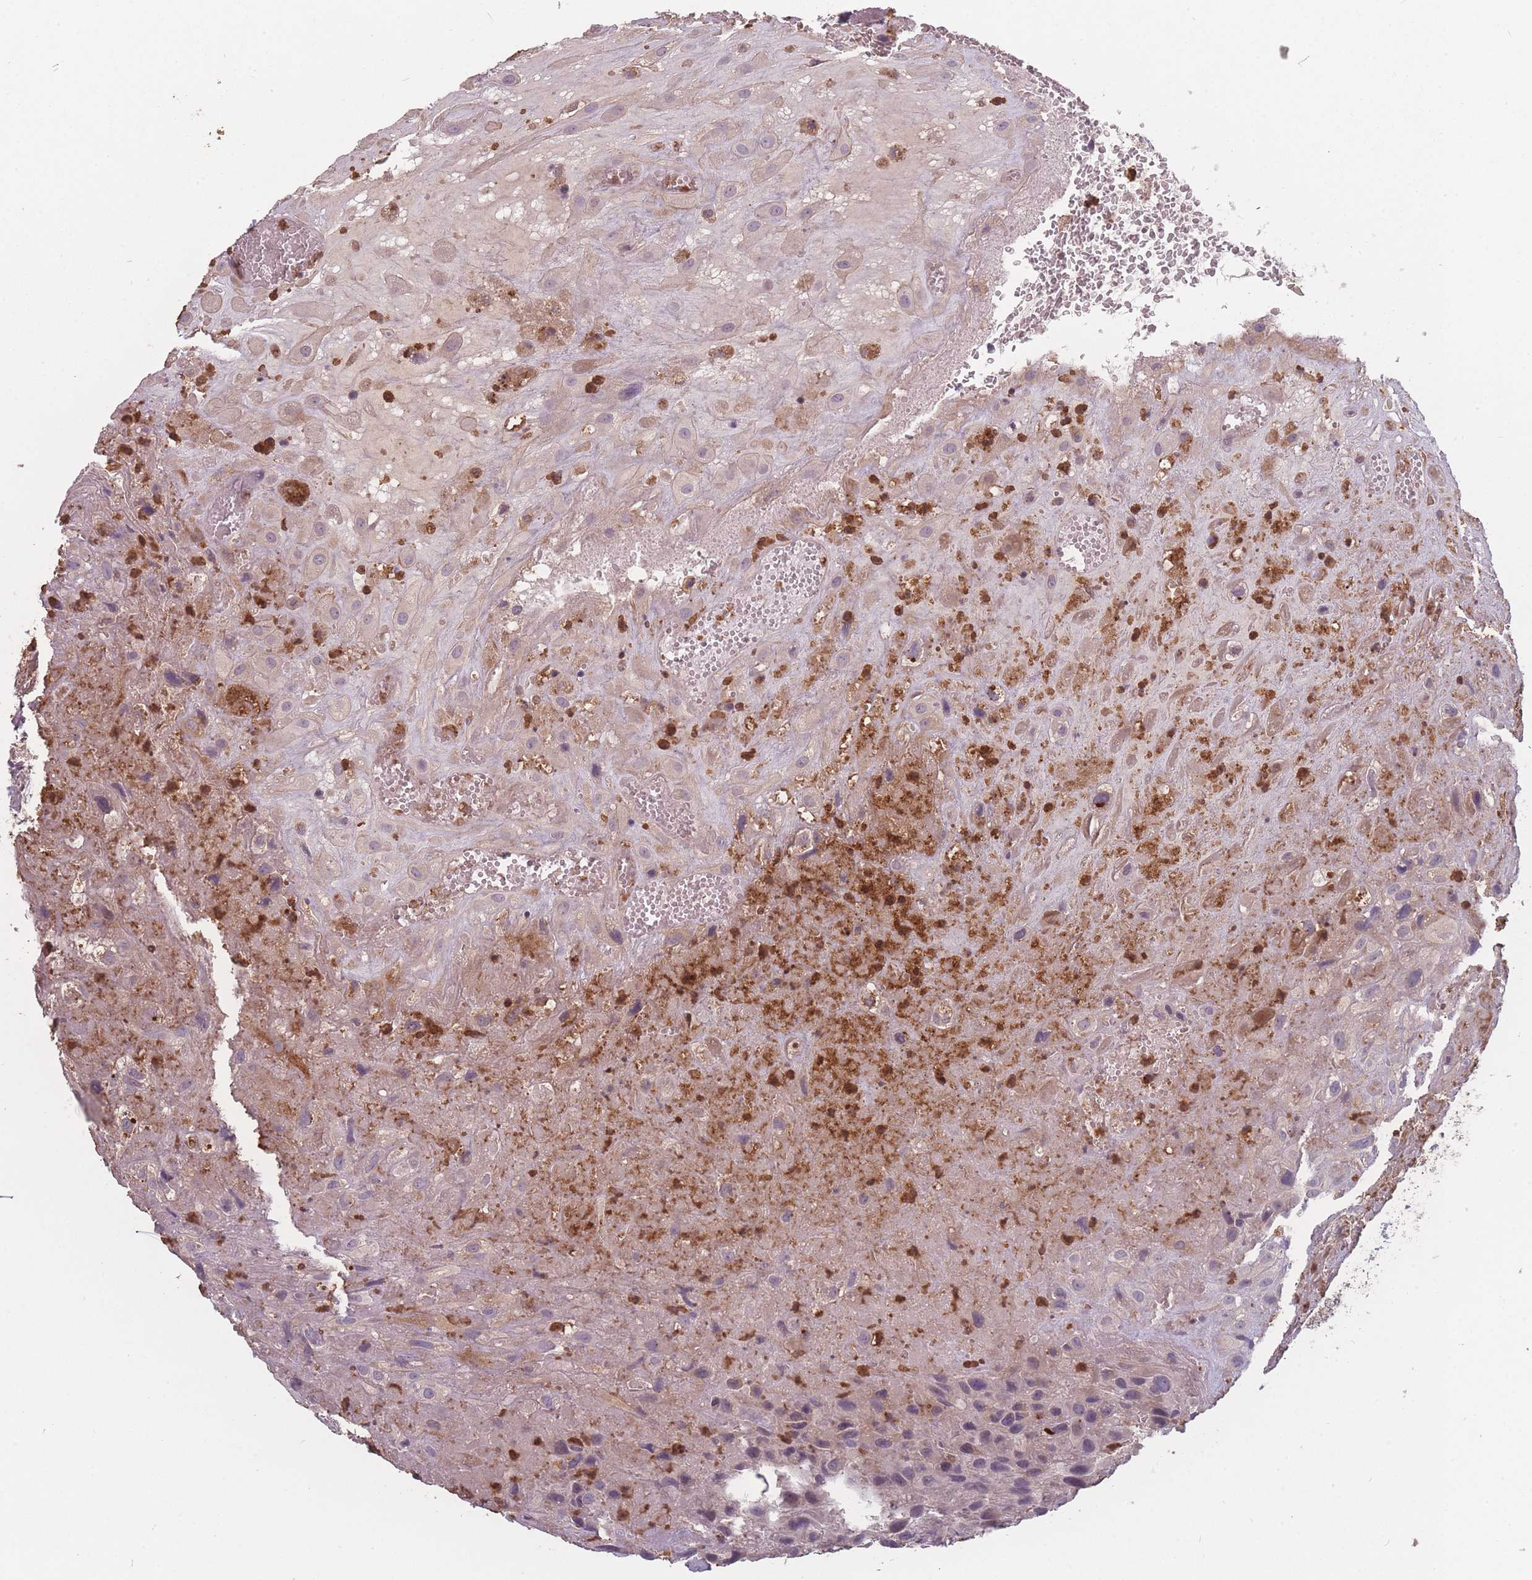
{"staining": {"intensity": "negative", "quantity": "none", "location": "none"}, "tissue": "placenta", "cell_type": "Decidual cells", "image_type": "normal", "snomed": [{"axis": "morphology", "description": "Normal tissue, NOS"}, {"axis": "topography", "description": "Placenta"}], "caption": "An immunohistochemistry image of unremarkable placenta is shown. There is no staining in decidual cells of placenta.", "gene": "BST1", "patient": {"sex": "female", "age": 35}}